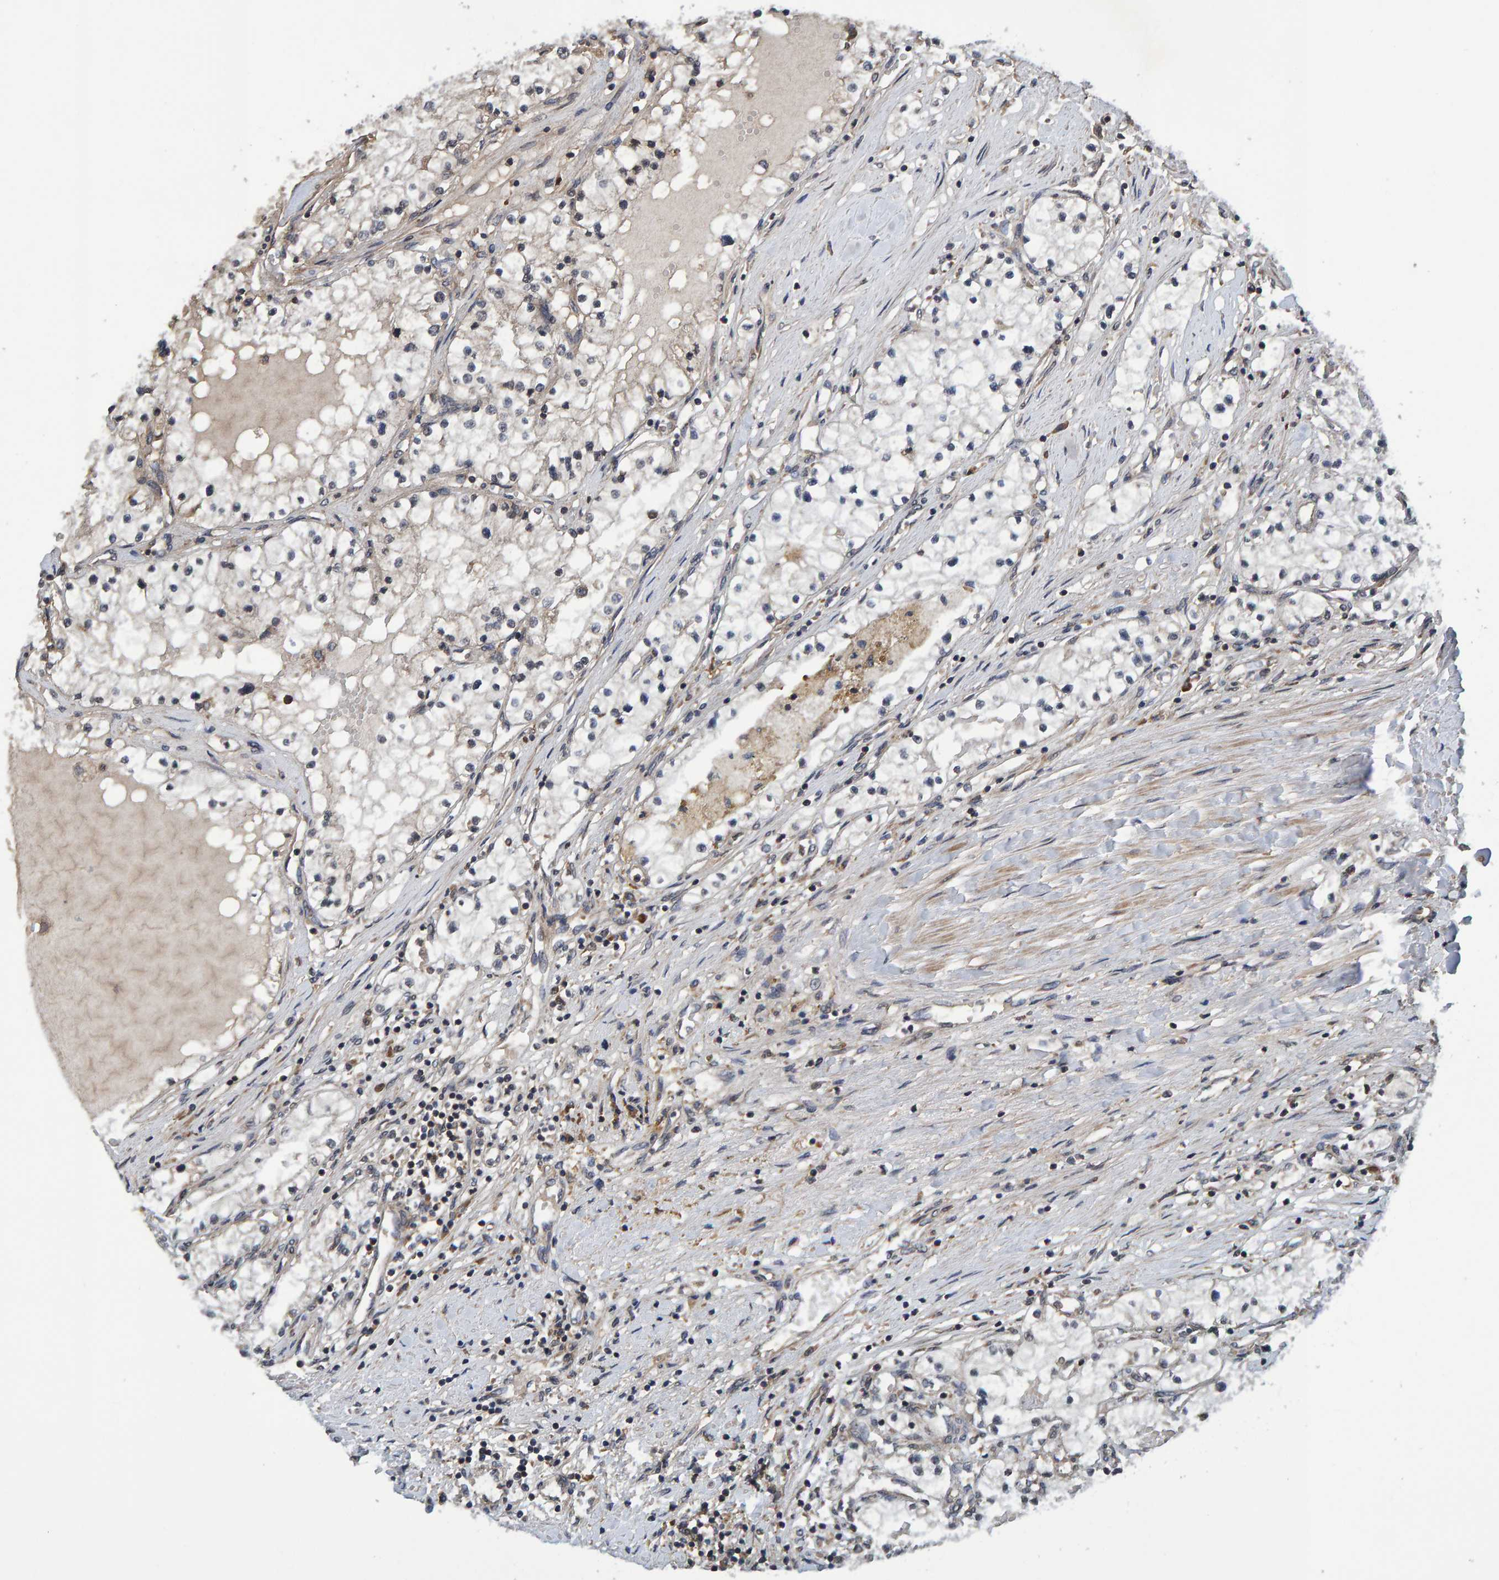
{"staining": {"intensity": "negative", "quantity": "none", "location": "none"}, "tissue": "renal cancer", "cell_type": "Tumor cells", "image_type": "cancer", "snomed": [{"axis": "morphology", "description": "Adenocarcinoma, NOS"}, {"axis": "topography", "description": "Kidney"}], "caption": "Tumor cells are negative for brown protein staining in adenocarcinoma (renal).", "gene": "GAB2", "patient": {"sex": "male", "age": 68}}